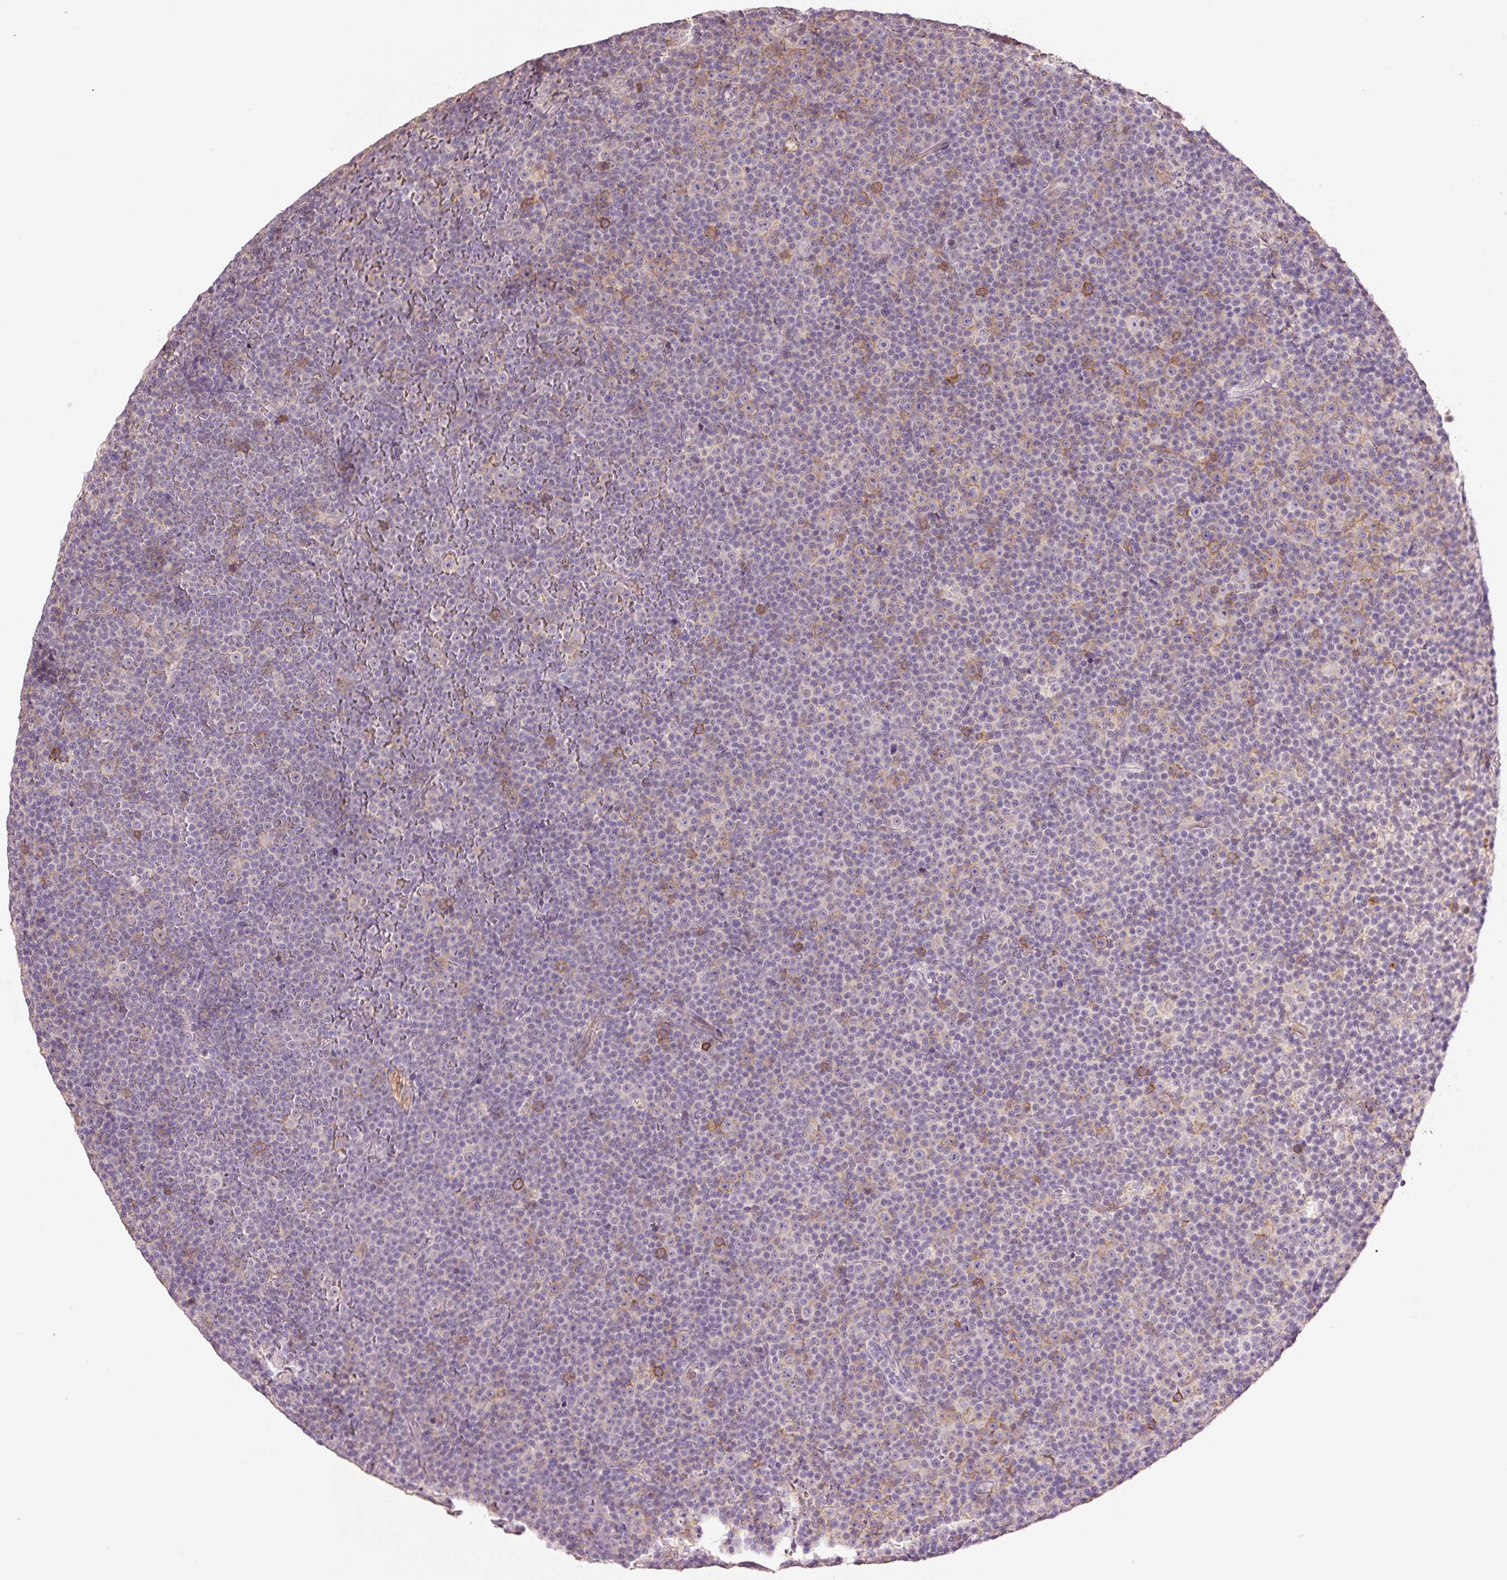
{"staining": {"intensity": "moderate", "quantity": "<25%", "location": "cytoplasmic/membranous"}, "tissue": "lymphoma", "cell_type": "Tumor cells", "image_type": "cancer", "snomed": [{"axis": "morphology", "description": "Malignant lymphoma, non-Hodgkin's type, Low grade"}, {"axis": "topography", "description": "Lymph node"}], "caption": "A low amount of moderate cytoplasmic/membranous staining is appreciated in about <25% of tumor cells in lymphoma tissue.", "gene": "SLC1A4", "patient": {"sex": "female", "age": 67}}